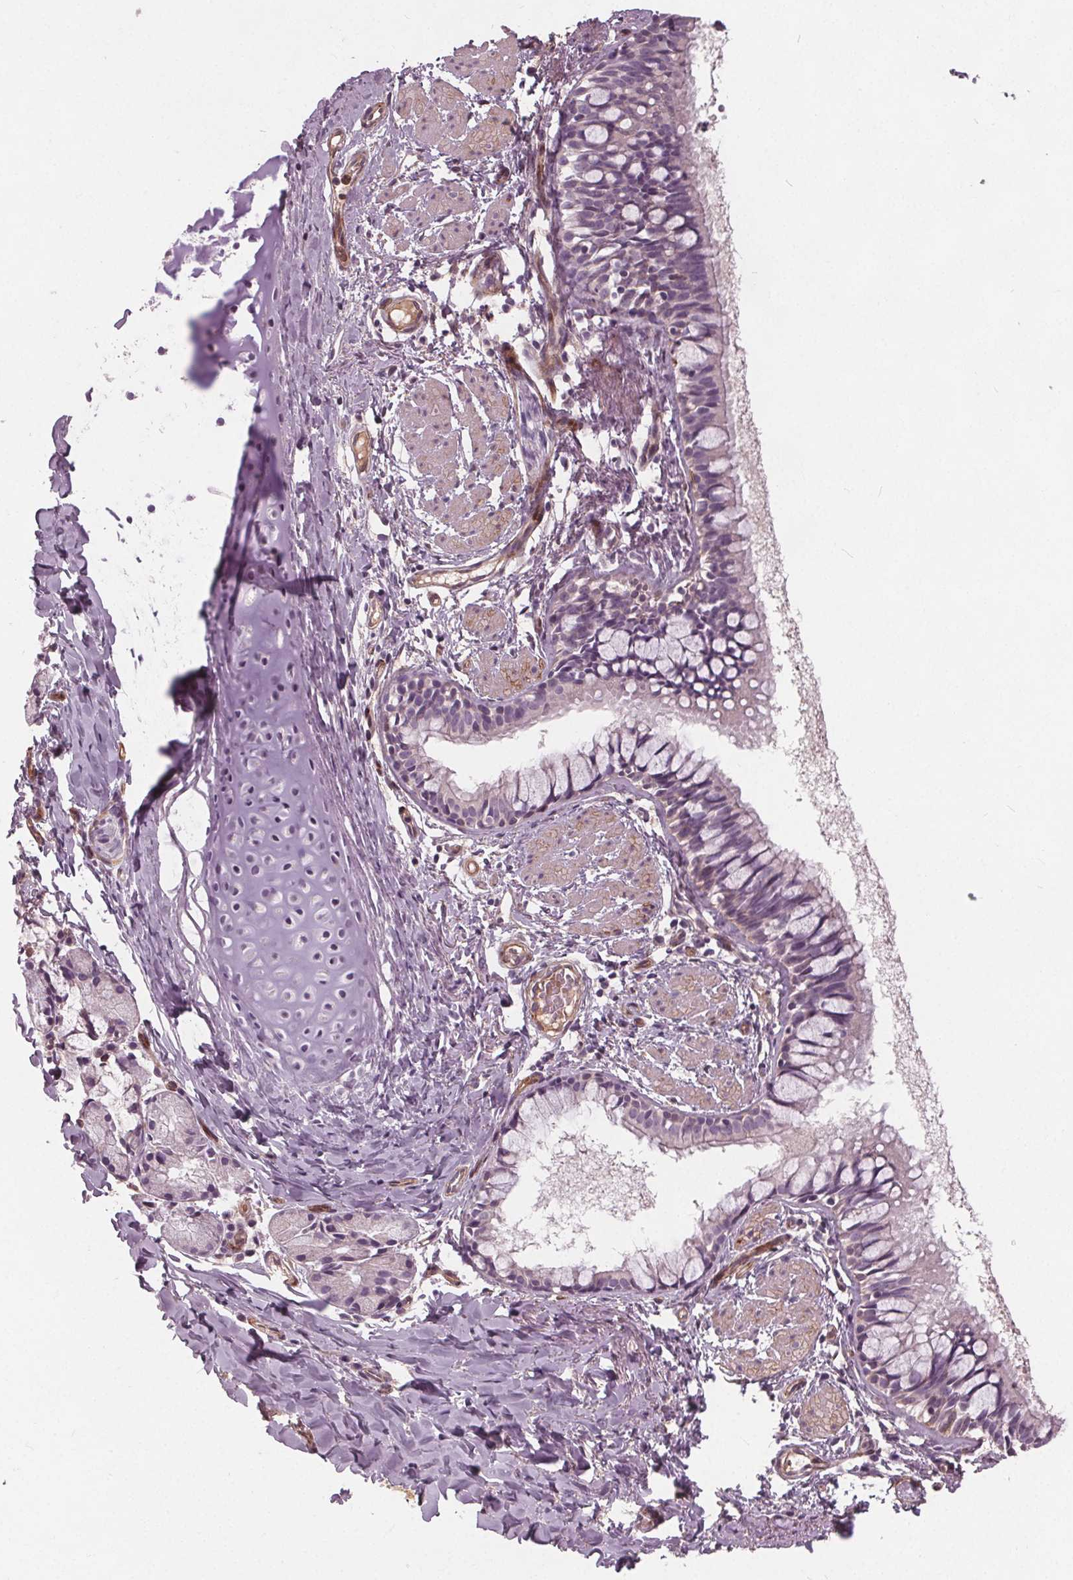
{"staining": {"intensity": "negative", "quantity": "none", "location": "none"}, "tissue": "bronchus", "cell_type": "Respiratory epithelial cells", "image_type": "normal", "snomed": [{"axis": "morphology", "description": "Normal tissue, NOS"}, {"axis": "topography", "description": "Bronchus"}], "caption": "This is a image of immunohistochemistry staining of unremarkable bronchus, which shows no staining in respiratory epithelial cells.", "gene": "PDGFD", "patient": {"sex": "male", "age": 1}}